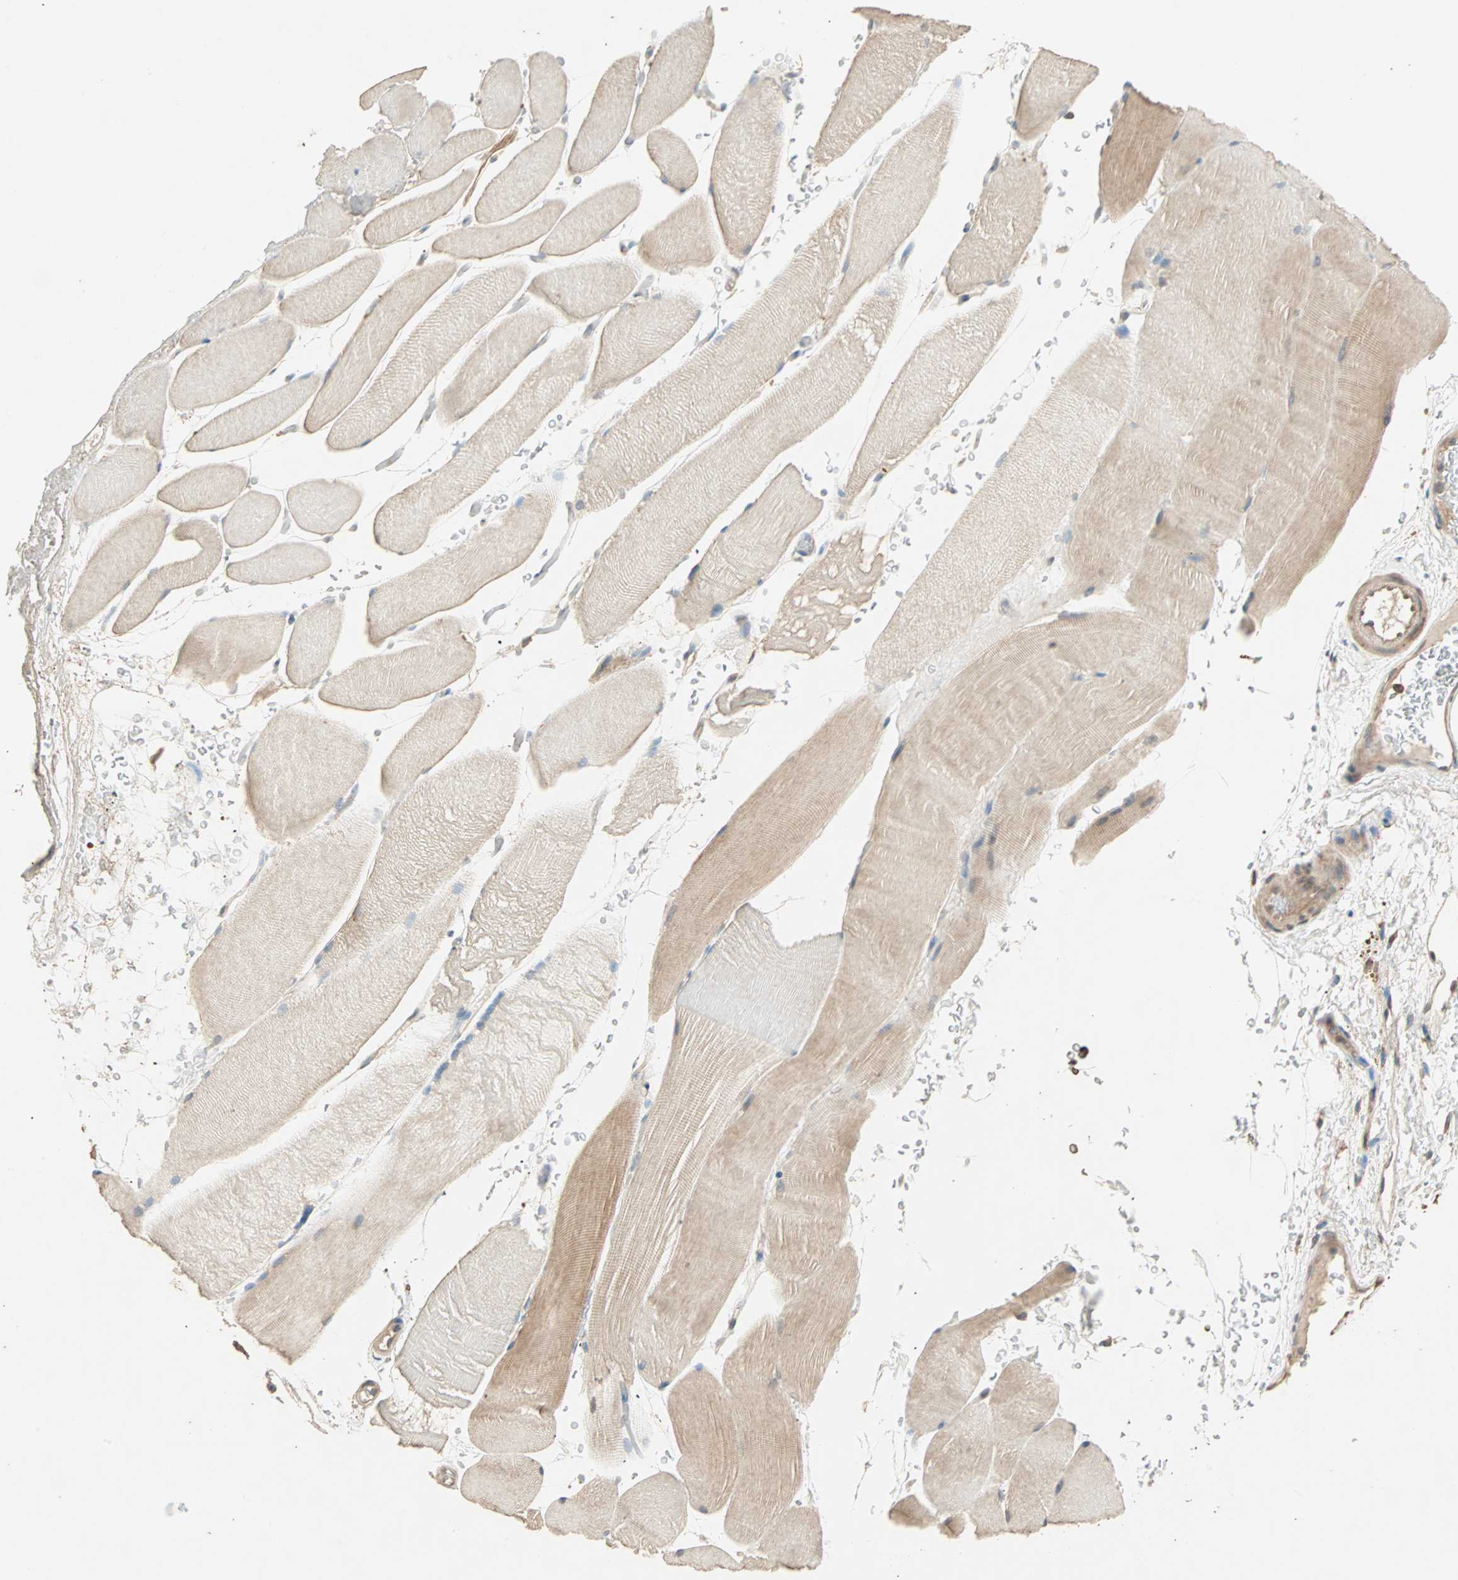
{"staining": {"intensity": "weak", "quantity": "25%-75%", "location": "cytoplasmic/membranous"}, "tissue": "skeletal muscle", "cell_type": "Myocytes", "image_type": "normal", "snomed": [{"axis": "morphology", "description": "Normal tissue, NOS"}, {"axis": "topography", "description": "Skeletal muscle"}], "caption": "DAB immunohistochemical staining of normal human skeletal muscle demonstrates weak cytoplasmic/membranous protein staining in approximately 25%-75% of myocytes. The staining was performed using DAB, with brown indicating positive protein expression. Nuclei are stained blue with hematoxylin.", "gene": "EIF4G2", "patient": {"sex": "female", "age": 37}}